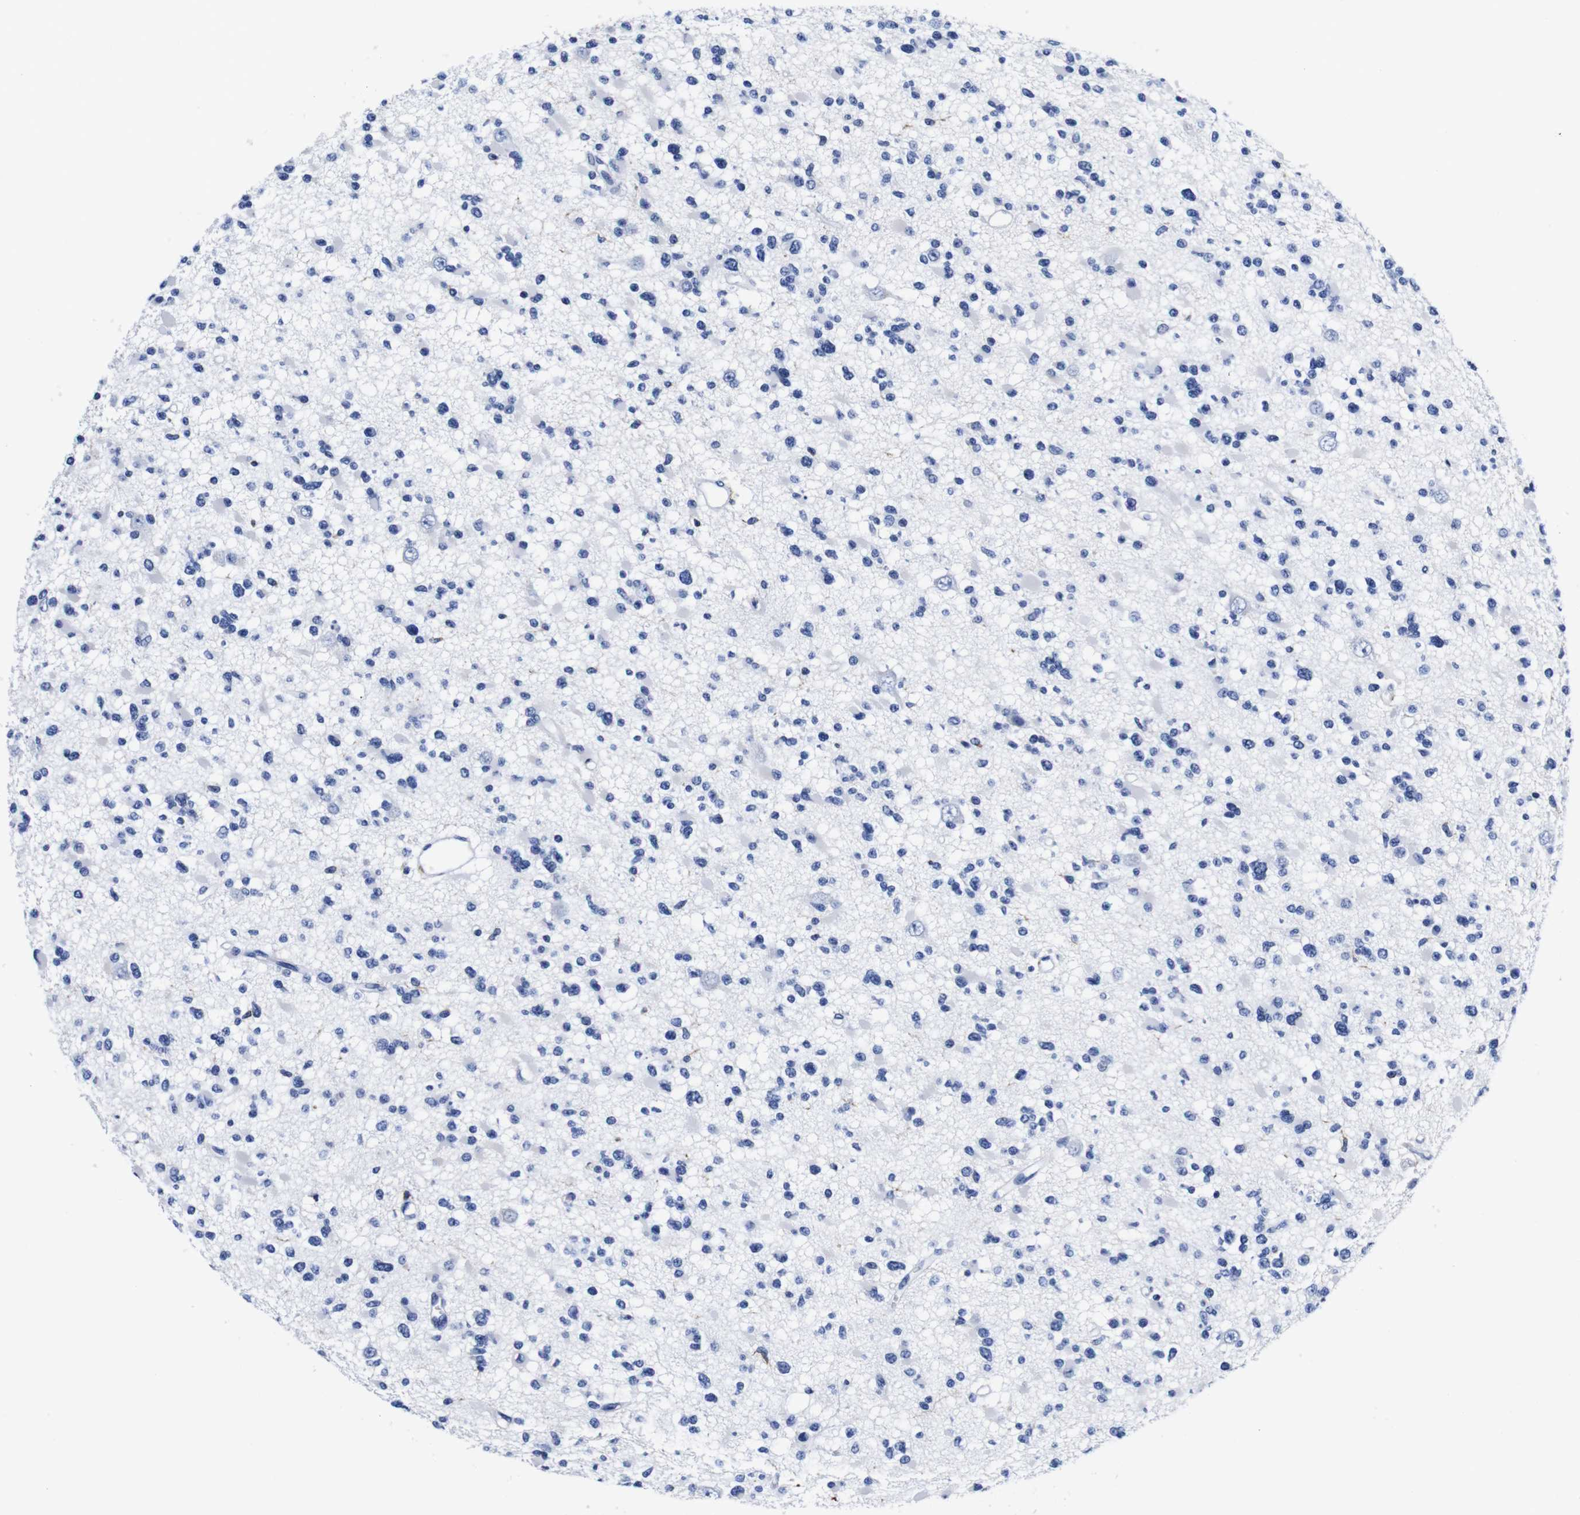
{"staining": {"intensity": "negative", "quantity": "none", "location": "none"}, "tissue": "glioma", "cell_type": "Tumor cells", "image_type": "cancer", "snomed": [{"axis": "morphology", "description": "Glioma, malignant, Low grade"}, {"axis": "topography", "description": "Brain"}], "caption": "Image shows no protein staining in tumor cells of malignant glioma (low-grade) tissue.", "gene": "HLA-DMB", "patient": {"sex": "female", "age": 22}}